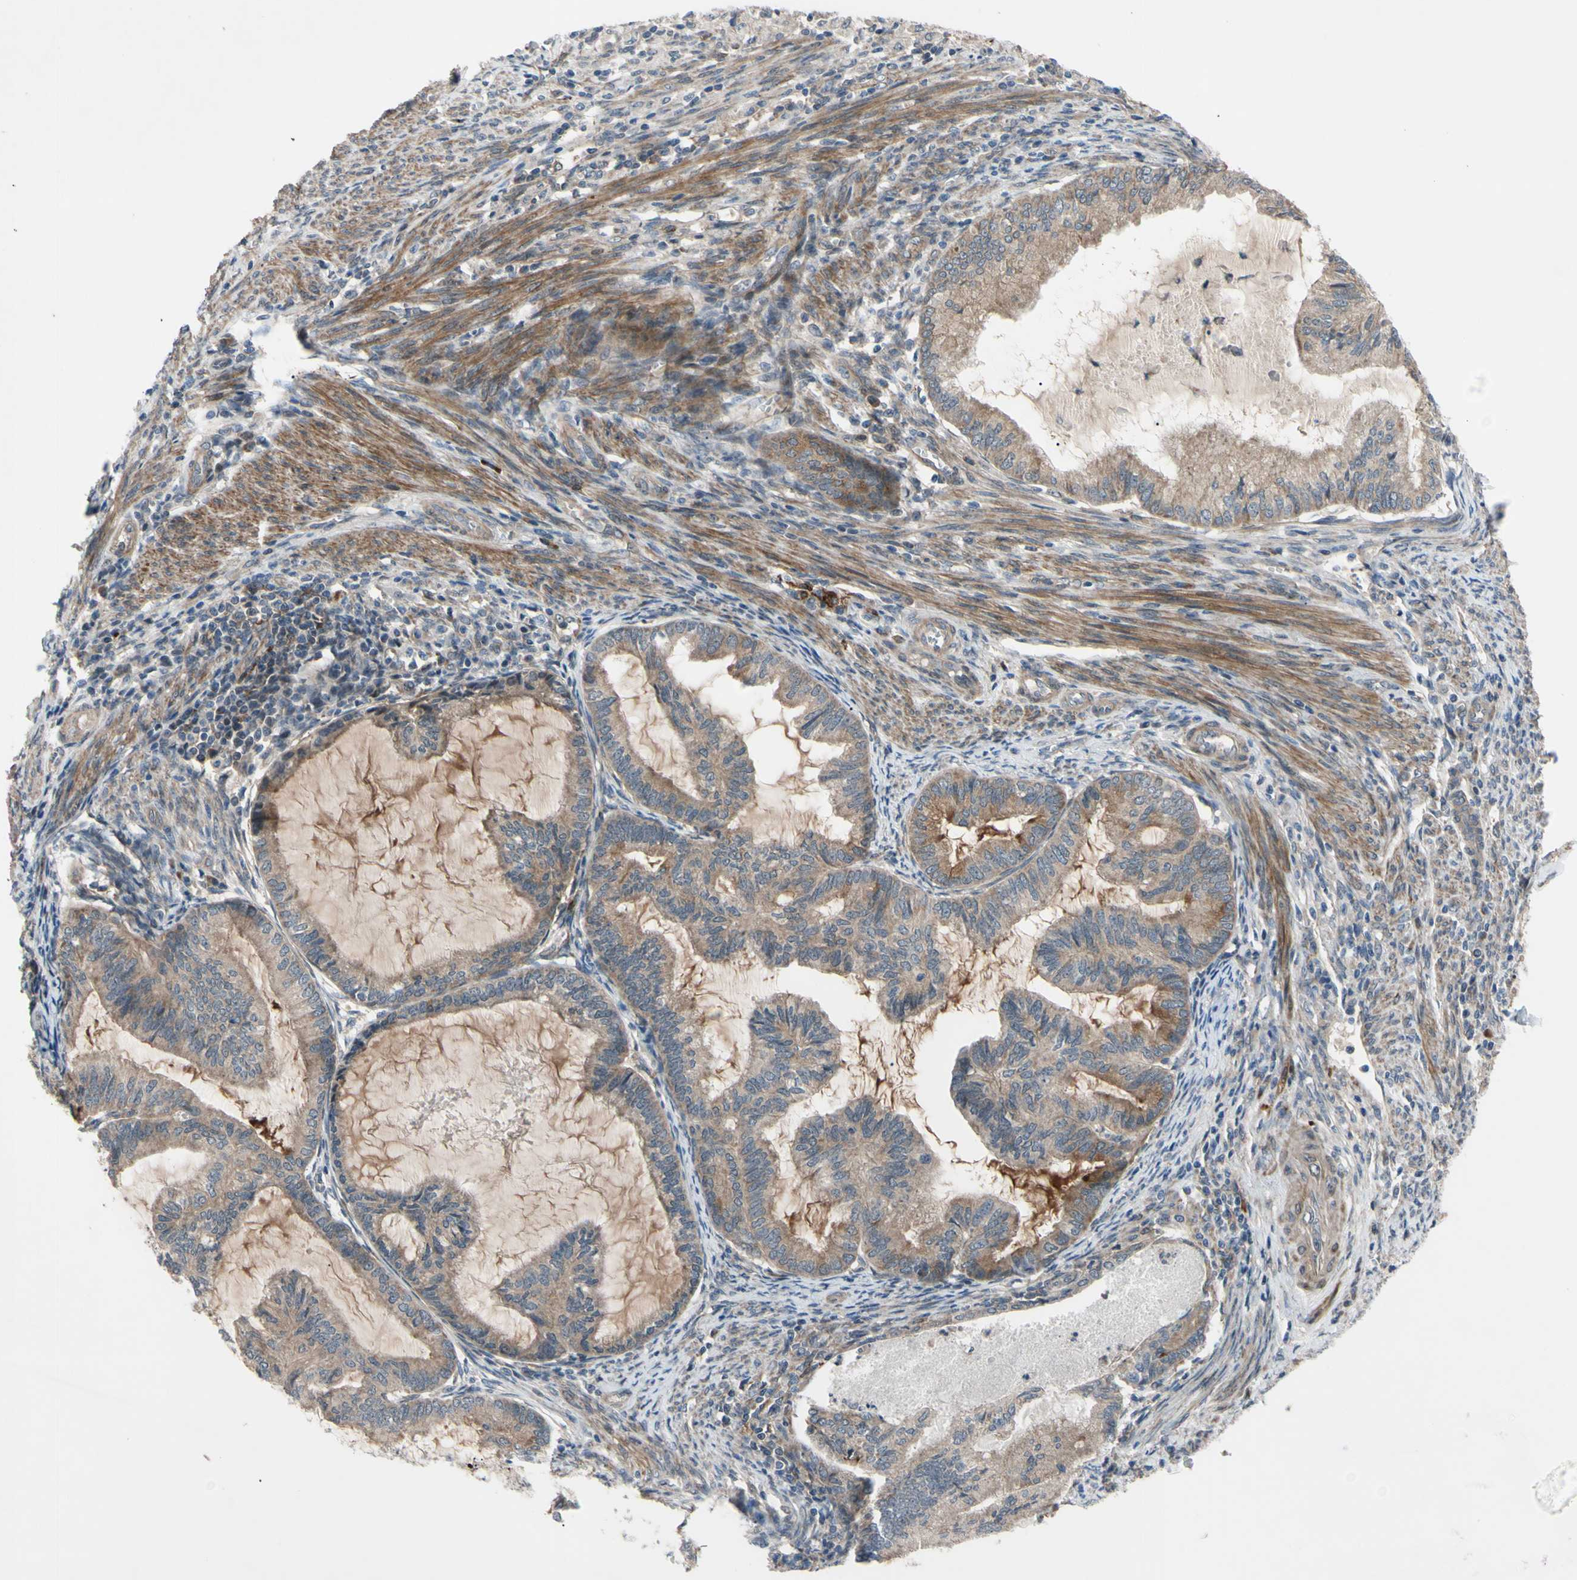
{"staining": {"intensity": "weak", "quantity": ">75%", "location": "cytoplasmic/membranous"}, "tissue": "cervical cancer", "cell_type": "Tumor cells", "image_type": "cancer", "snomed": [{"axis": "morphology", "description": "Normal tissue, NOS"}, {"axis": "morphology", "description": "Adenocarcinoma, NOS"}, {"axis": "topography", "description": "Cervix"}, {"axis": "topography", "description": "Endometrium"}], "caption": "Cervical adenocarcinoma tissue shows weak cytoplasmic/membranous expression in about >75% of tumor cells, visualized by immunohistochemistry.", "gene": "SVIL", "patient": {"sex": "female", "age": 86}}